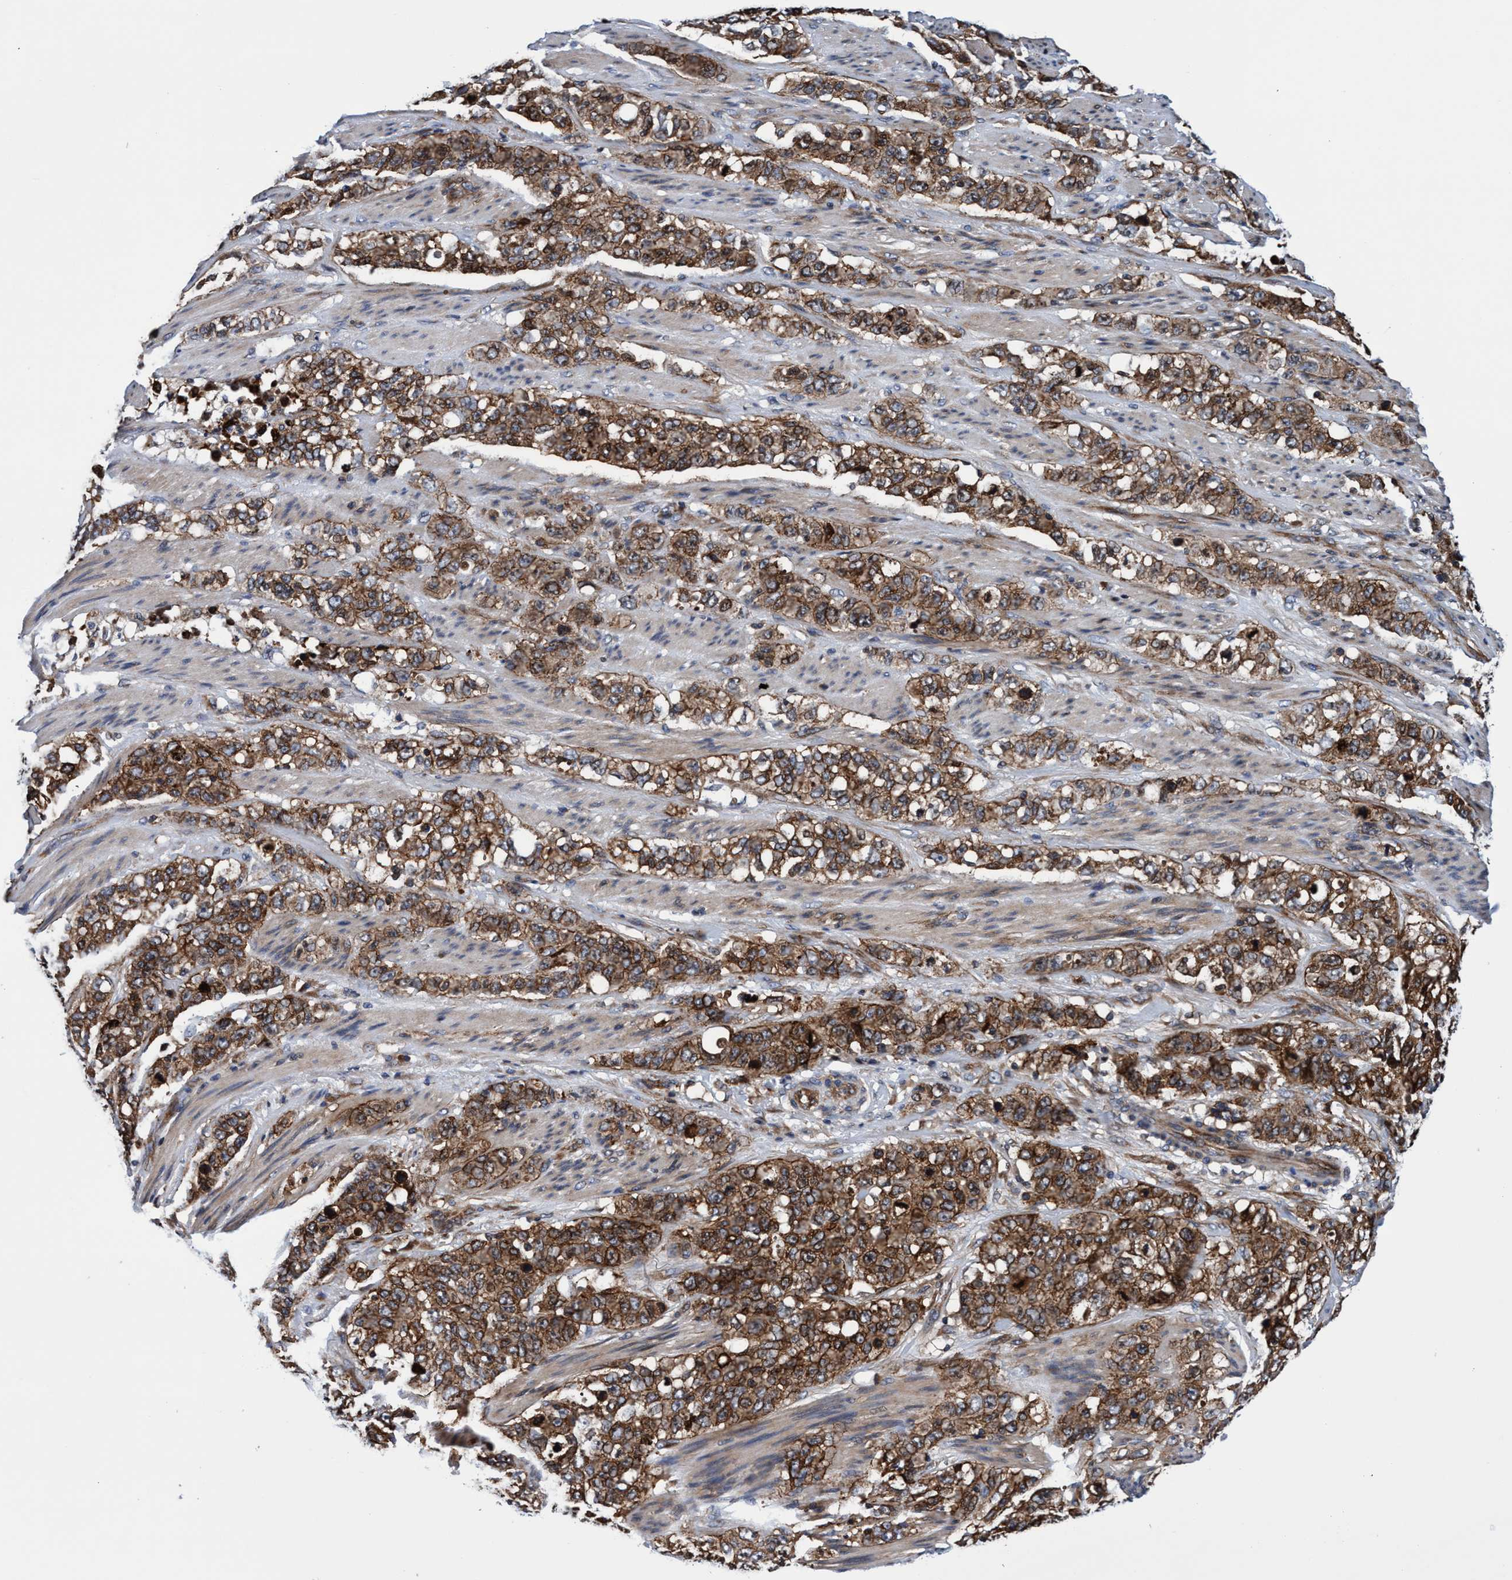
{"staining": {"intensity": "strong", "quantity": ">75%", "location": "cytoplasmic/membranous"}, "tissue": "stomach cancer", "cell_type": "Tumor cells", "image_type": "cancer", "snomed": [{"axis": "morphology", "description": "Adenocarcinoma, NOS"}, {"axis": "topography", "description": "Stomach"}], "caption": "Strong cytoplasmic/membranous expression for a protein is present in about >75% of tumor cells of stomach cancer using immunohistochemistry.", "gene": "MCM3AP", "patient": {"sex": "male", "age": 48}}